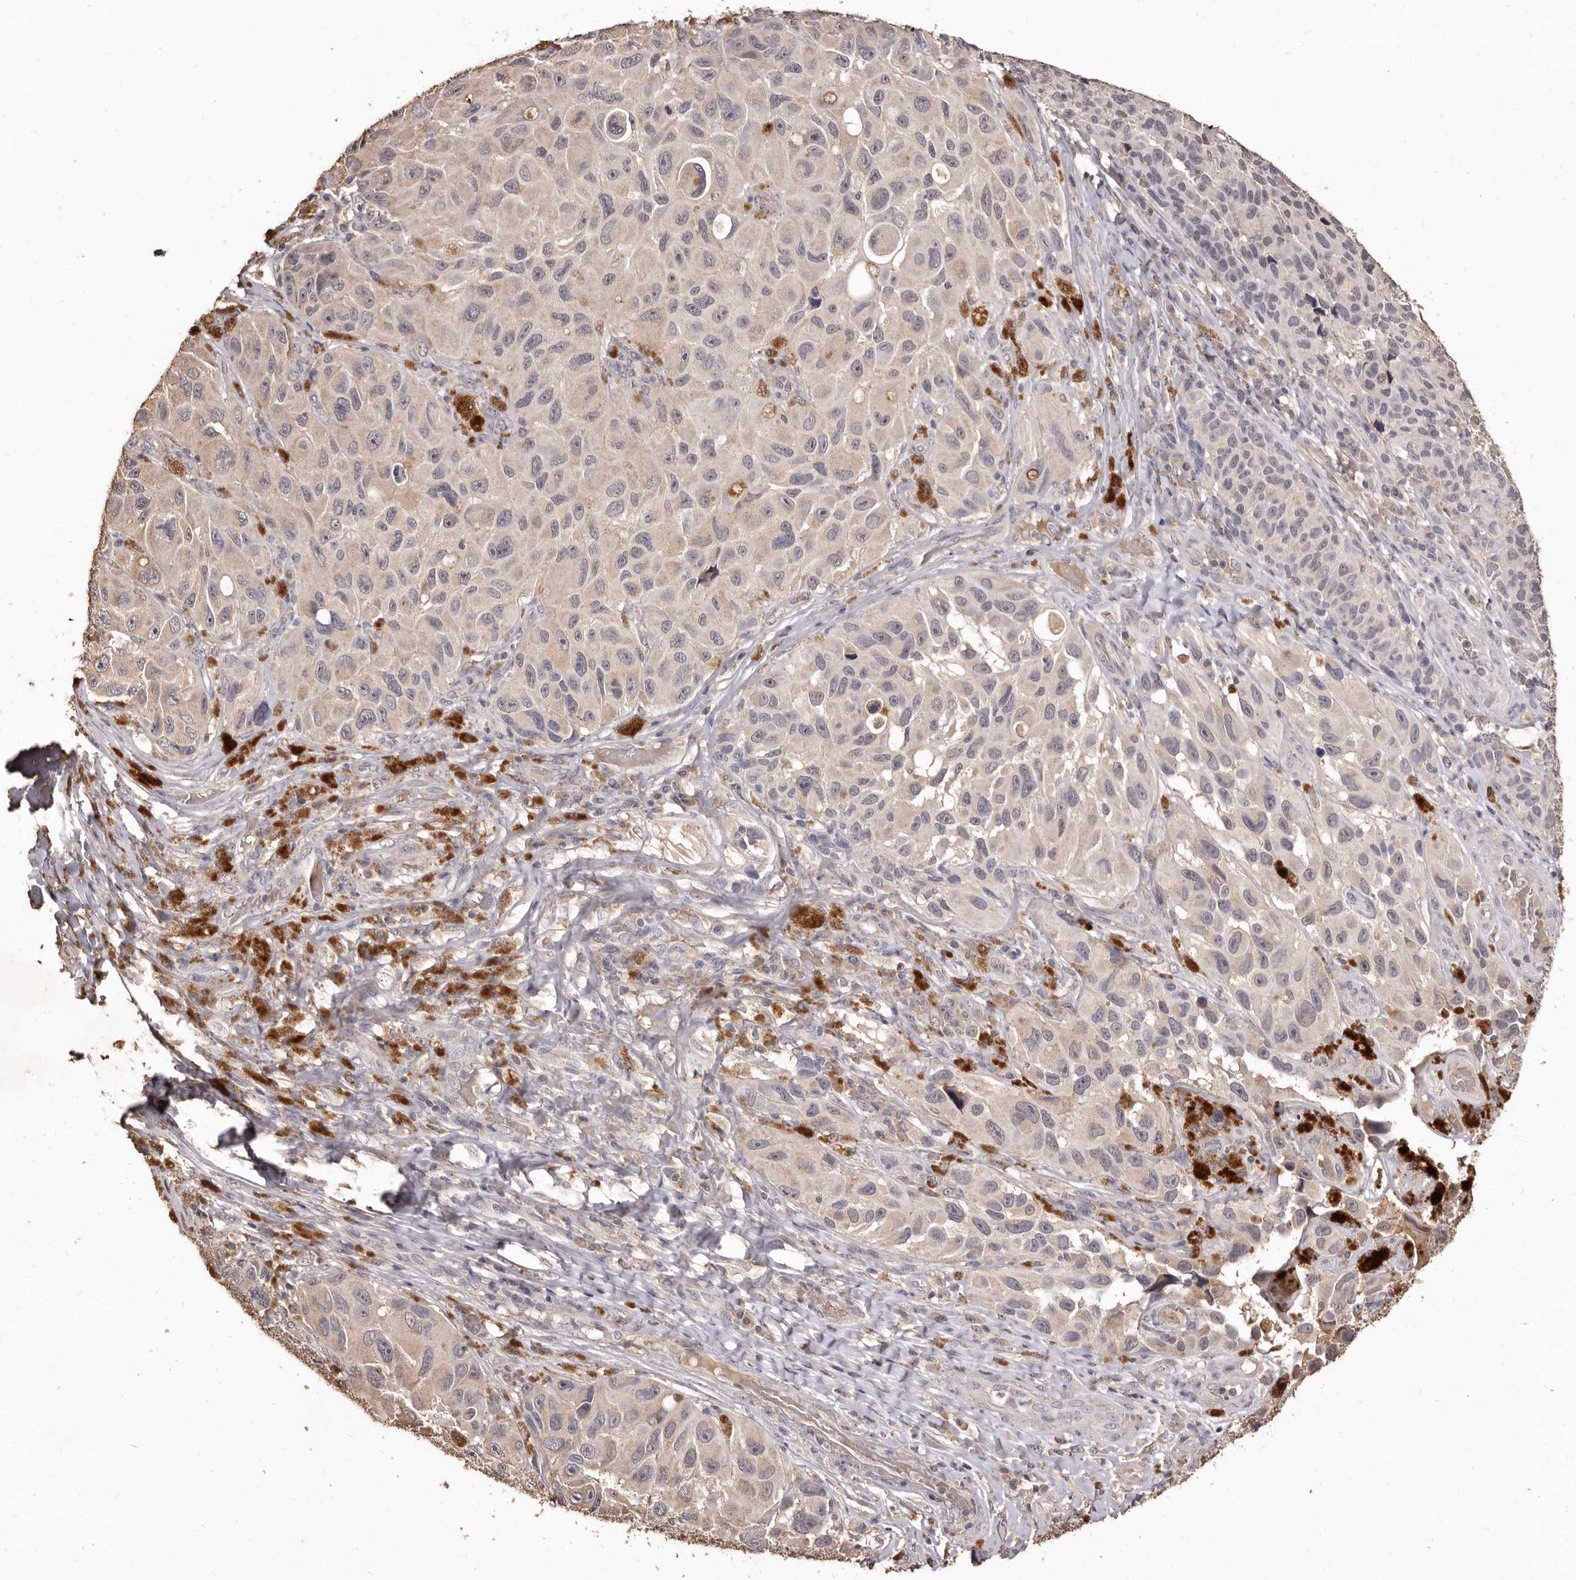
{"staining": {"intensity": "negative", "quantity": "none", "location": "none"}, "tissue": "melanoma", "cell_type": "Tumor cells", "image_type": "cancer", "snomed": [{"axis": "morphology", "description": "Malignant melanoma, NOS"}, {"axis": "topography", "description": "Skin"}], "caption": "Human malignant melanoma stained for a protein using immunohistochemistry (IHC) demonstrates no staining in tumor cells.", "gene": "INAVA", "patient": {"sex": "female", "age": 73}}